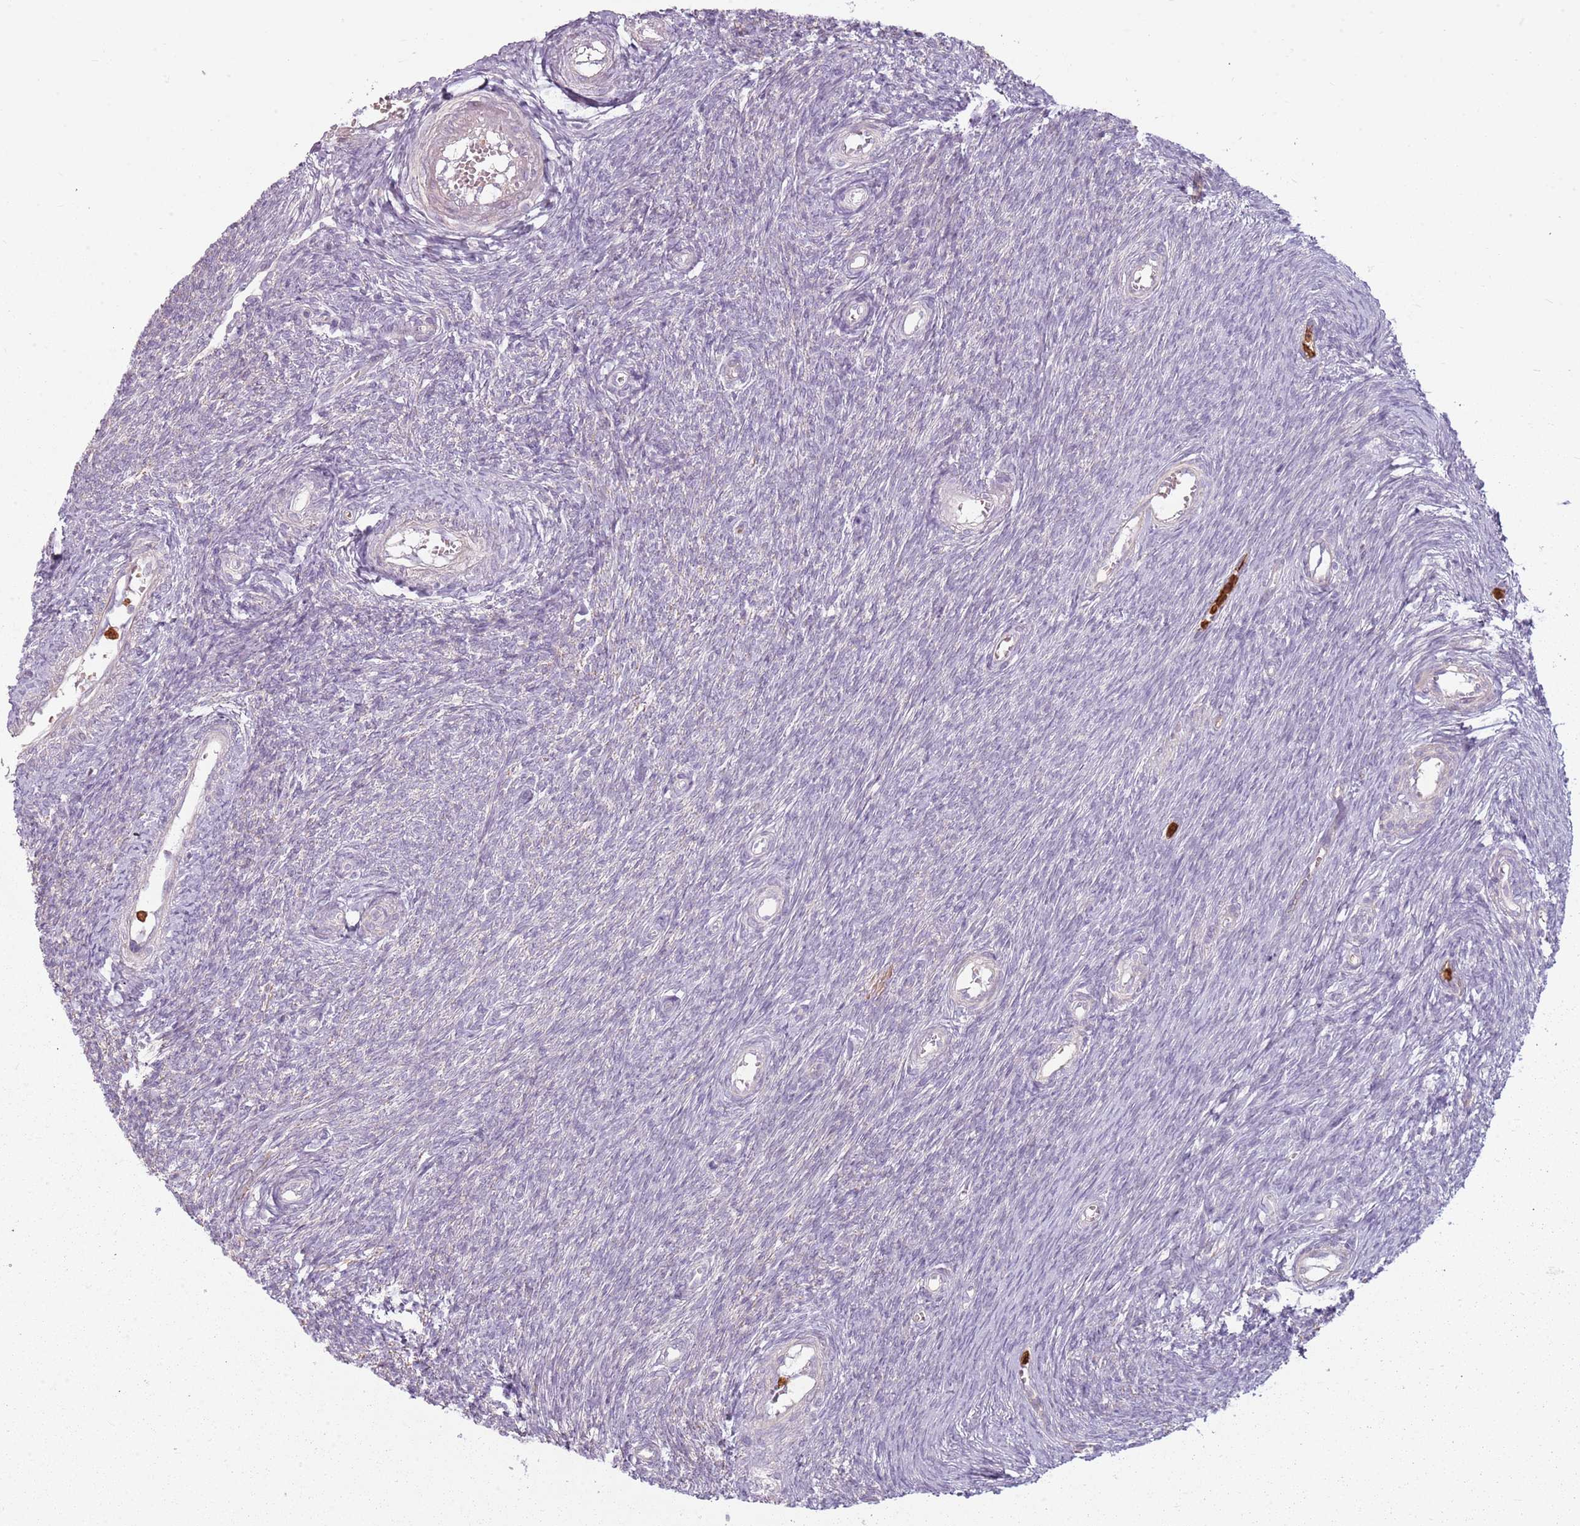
{"staining": {"intensity": "negative", "quantity": "none", "location": "none"}, "tissue": "ovary", "cell_type": "Ovarian stroma cells", "image_type": "normal", "snomed": [{"axis": "morphology", "description": "Normal tissue, NOS"}, {"axis": "topography", "description": "Ovary"}], "caption": "Ovarian stroma cells show no significant protein expression in unremarkable ovary. The staining was performed using DAB (3,3'-diaminobenzidine) to visualize the protein expression in brown, while the nuclei were stained in blue with hematoxylin (Magnification: 20x).", "gene": "SPAG4", "patient": {"sex": "female", "age": 44}}